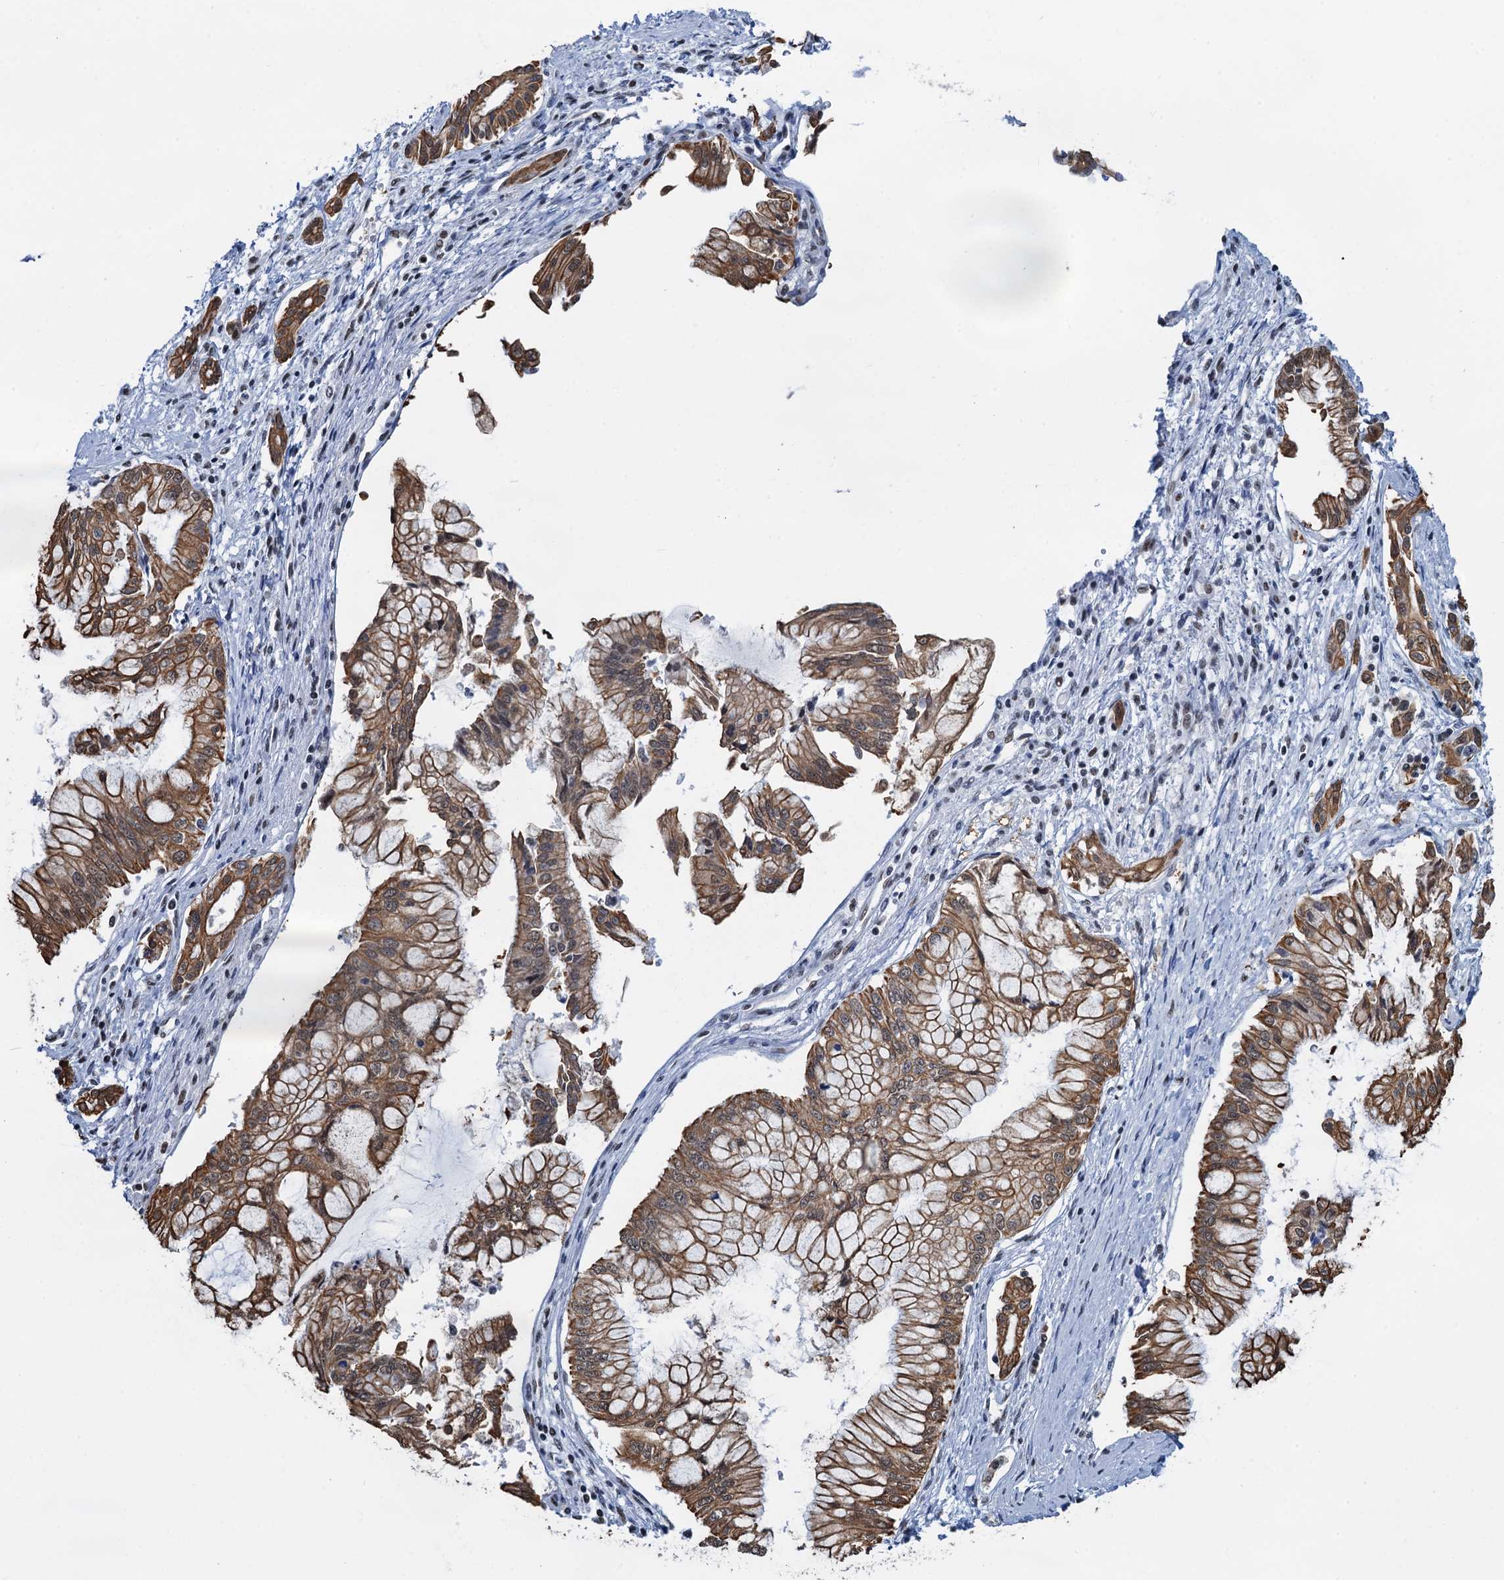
{"staining": {"intensity": "moderate", "quantity": ">75%", "location": "cytoplasmic/membranous"}, "tissue": "pancreatic cancer", "cell_type": "Tumor cells", "image_type": "cancer", "snomed": [{"axis": "morphology", "description": "Adenocarcinoma, NOS"}, {"axis": "topography", "description": "Pancreas"}], "caption": "A high-resolution photomicrograph shows IHC staining of pancreatic cancer, which exhibits moderate cytoplasmic/membranous positivity in approximately >75% of tumor cells. The staining was performed using DAB, with brown indicating positive protein expression. Nuclei are stained blue with hematoxylin.", "gene": "ZNF609", "patient": {"sex": "male", "age": 46}}